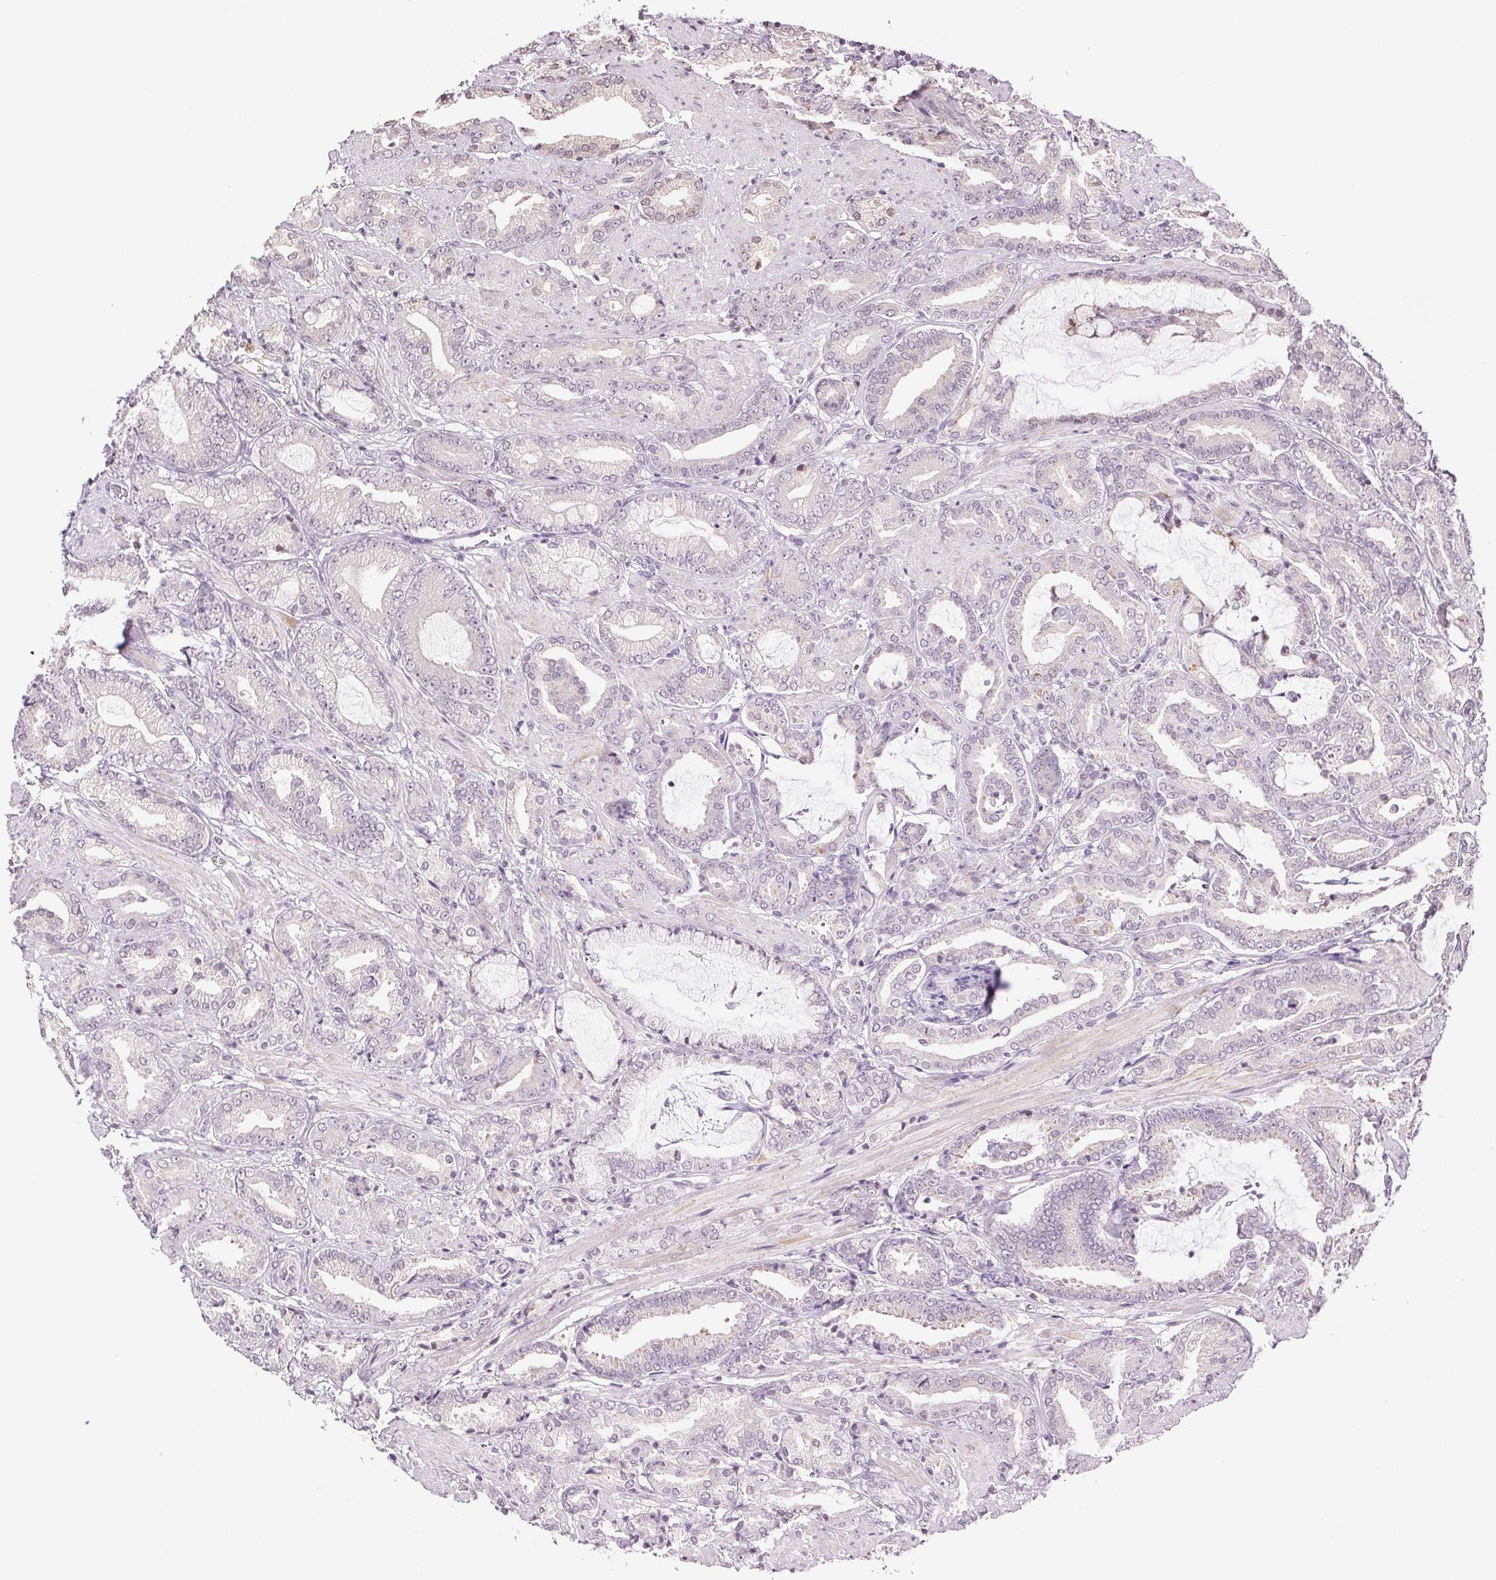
{"staining": {"intensity": "negative", "quantity": "none", "location": "none"}, "tissue": "prostate cancer", "cell_type": "Tumor cells", "image_type": "cancer", "snomed": [{"axis": "morphology", "description": "Adenocarcinoma, High grade"}, {"axis": "topography", "description": "Prostate"}], "caption": "An image of human prostate cancer (adenocarcinoma (high-grade)) is negative for staining in tumor cells. (DAB IHC, high magnification).", "gene": "TNNT3", "patient": {"sex": "male", "age": 56}}